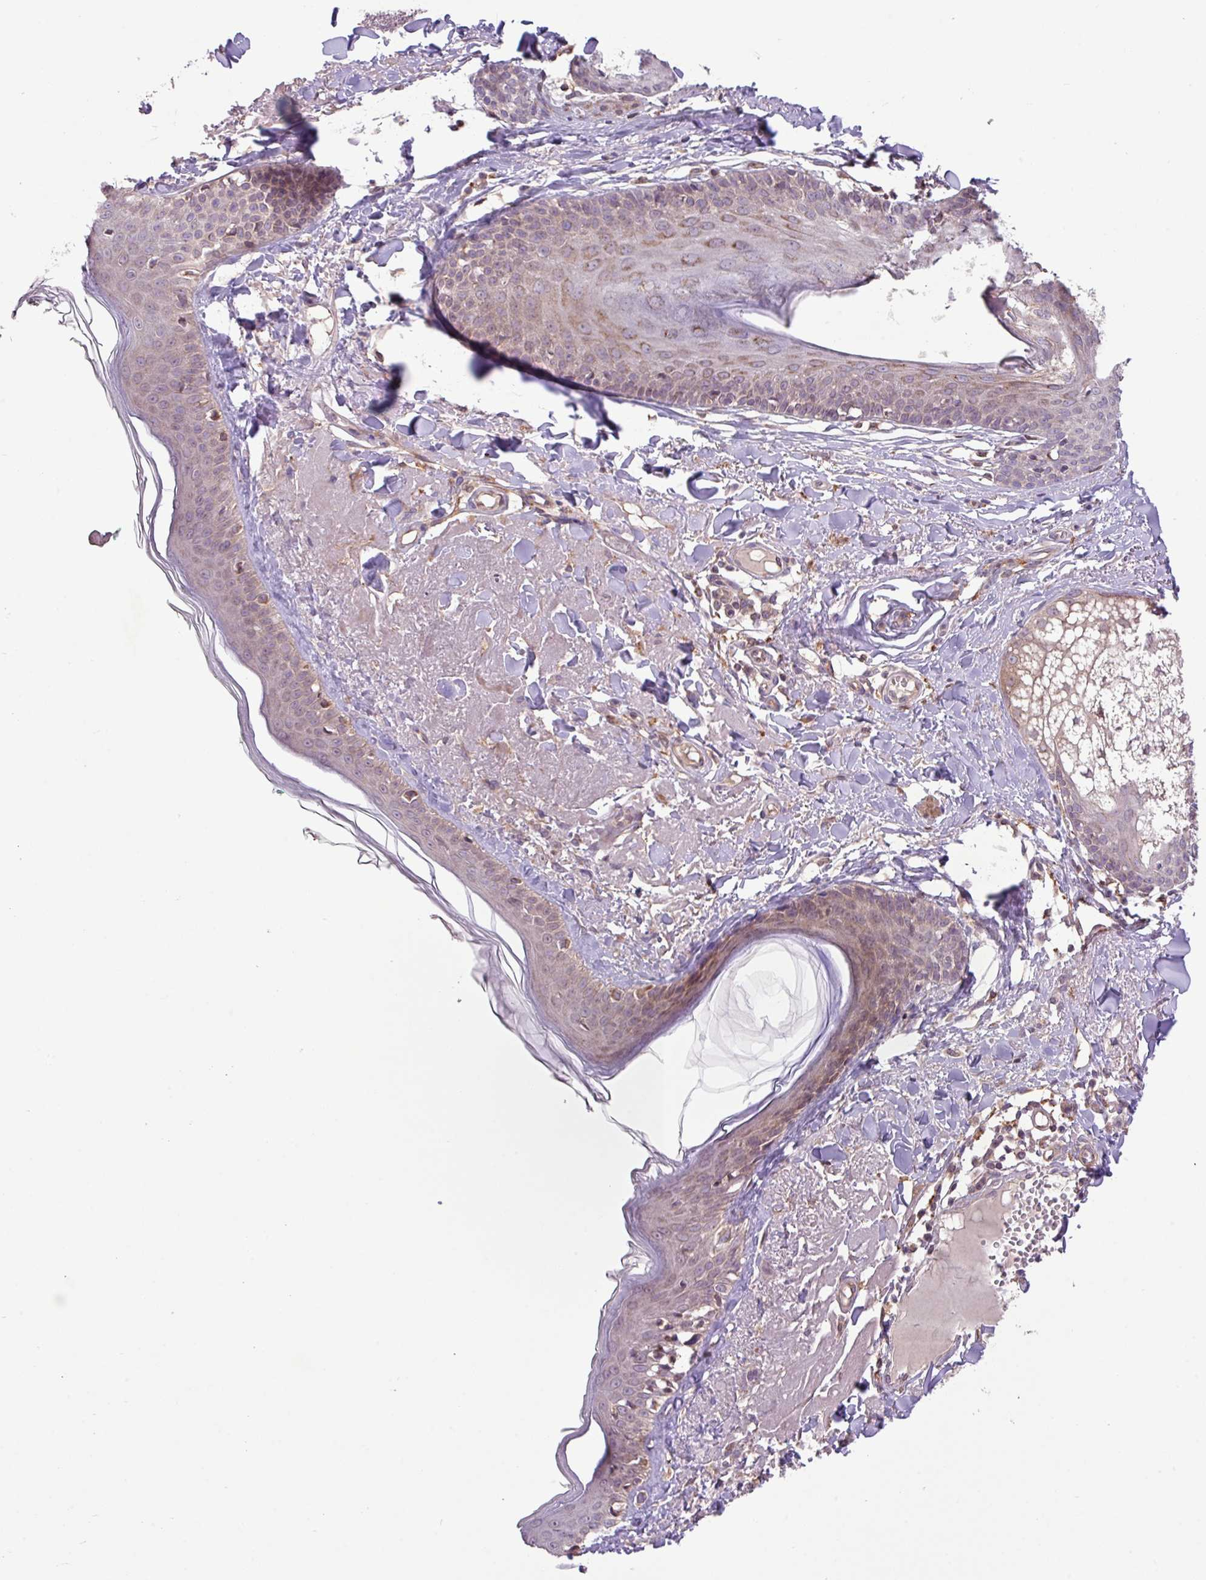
{"staining": {"intensity": "moderate", "quantity": "25%-75%", "location": "cytoplasmic/membranous"}, "tissue": "skin", "cell_type": "Fibroblasts", "image_type": "normal", "snomed": [{"axis": "morphology", "description": "Normal tissue, NOS"}, {"axis": "morphology", "description": "Malignant melanoma, NOS"}, {"axis": "topography", "description": "Skin"}], "caption": "Immunohistochemical staining of normal skin exhibits medium levels of moderate cytoplasmic/membranous expression in about 25%-75% of fibroblasts.", "gene": "ARHGEF25", "patient": {"sex": "male", "age": 80}}